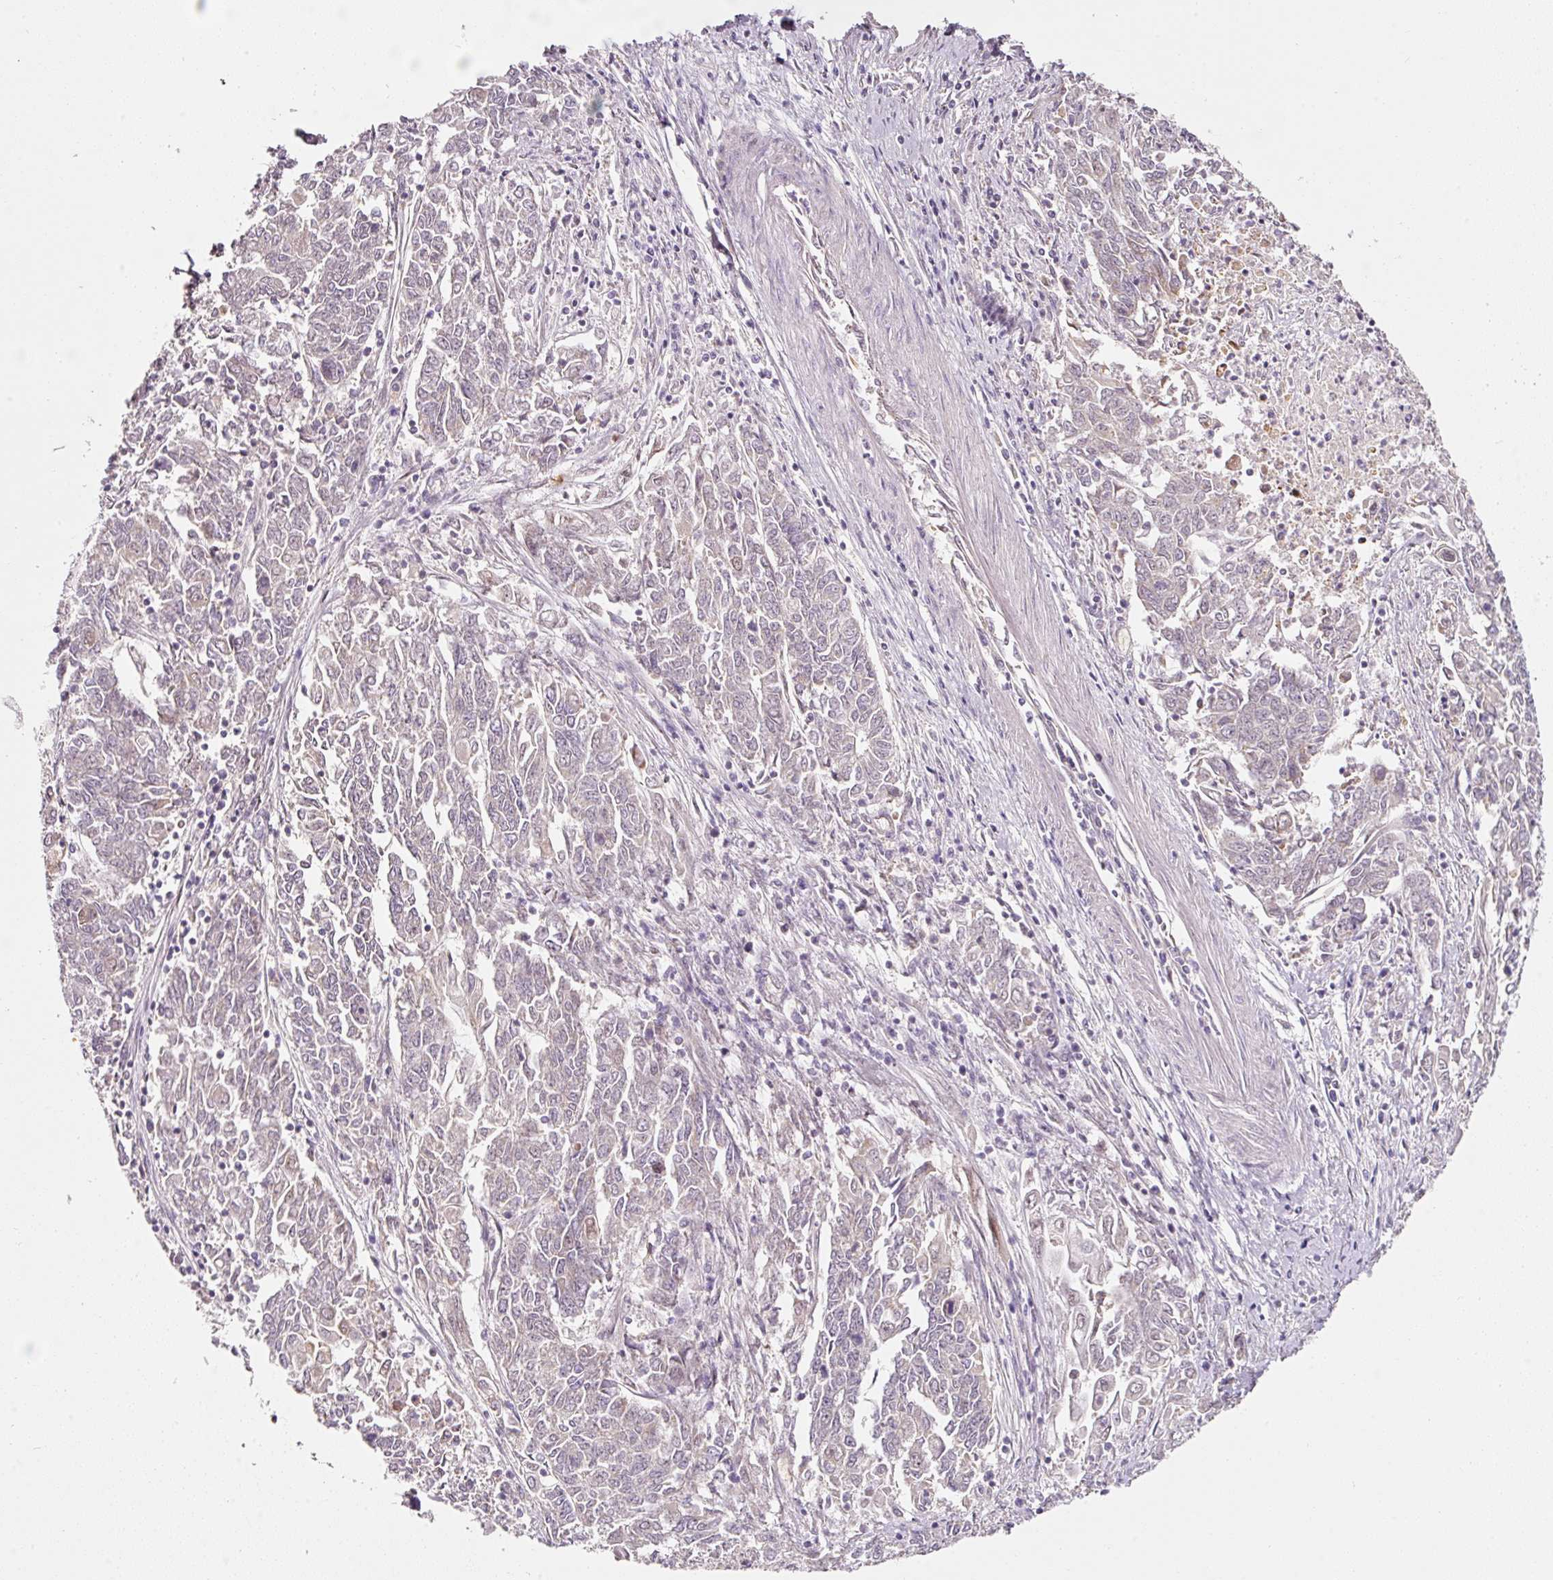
{"staining": {"intensity": "negative", "quantity": "none", "location": "none"}, "tissue": "endometrial cancer", "cell_type": "Tumor cells", "image_type": "cancer", "snomed": [{"axis": "morphology", "description": "Adenocarcinoma, NOS"}, {"axis": "topography", "description": "Endometrium"}], "caption": "The IHC histopathology image has no significant staining in tumor cells of adenocarcinoma (endometrial) tissue.", "gene": "ZNF460", "patient": {"sex": "female", "age": 54}}